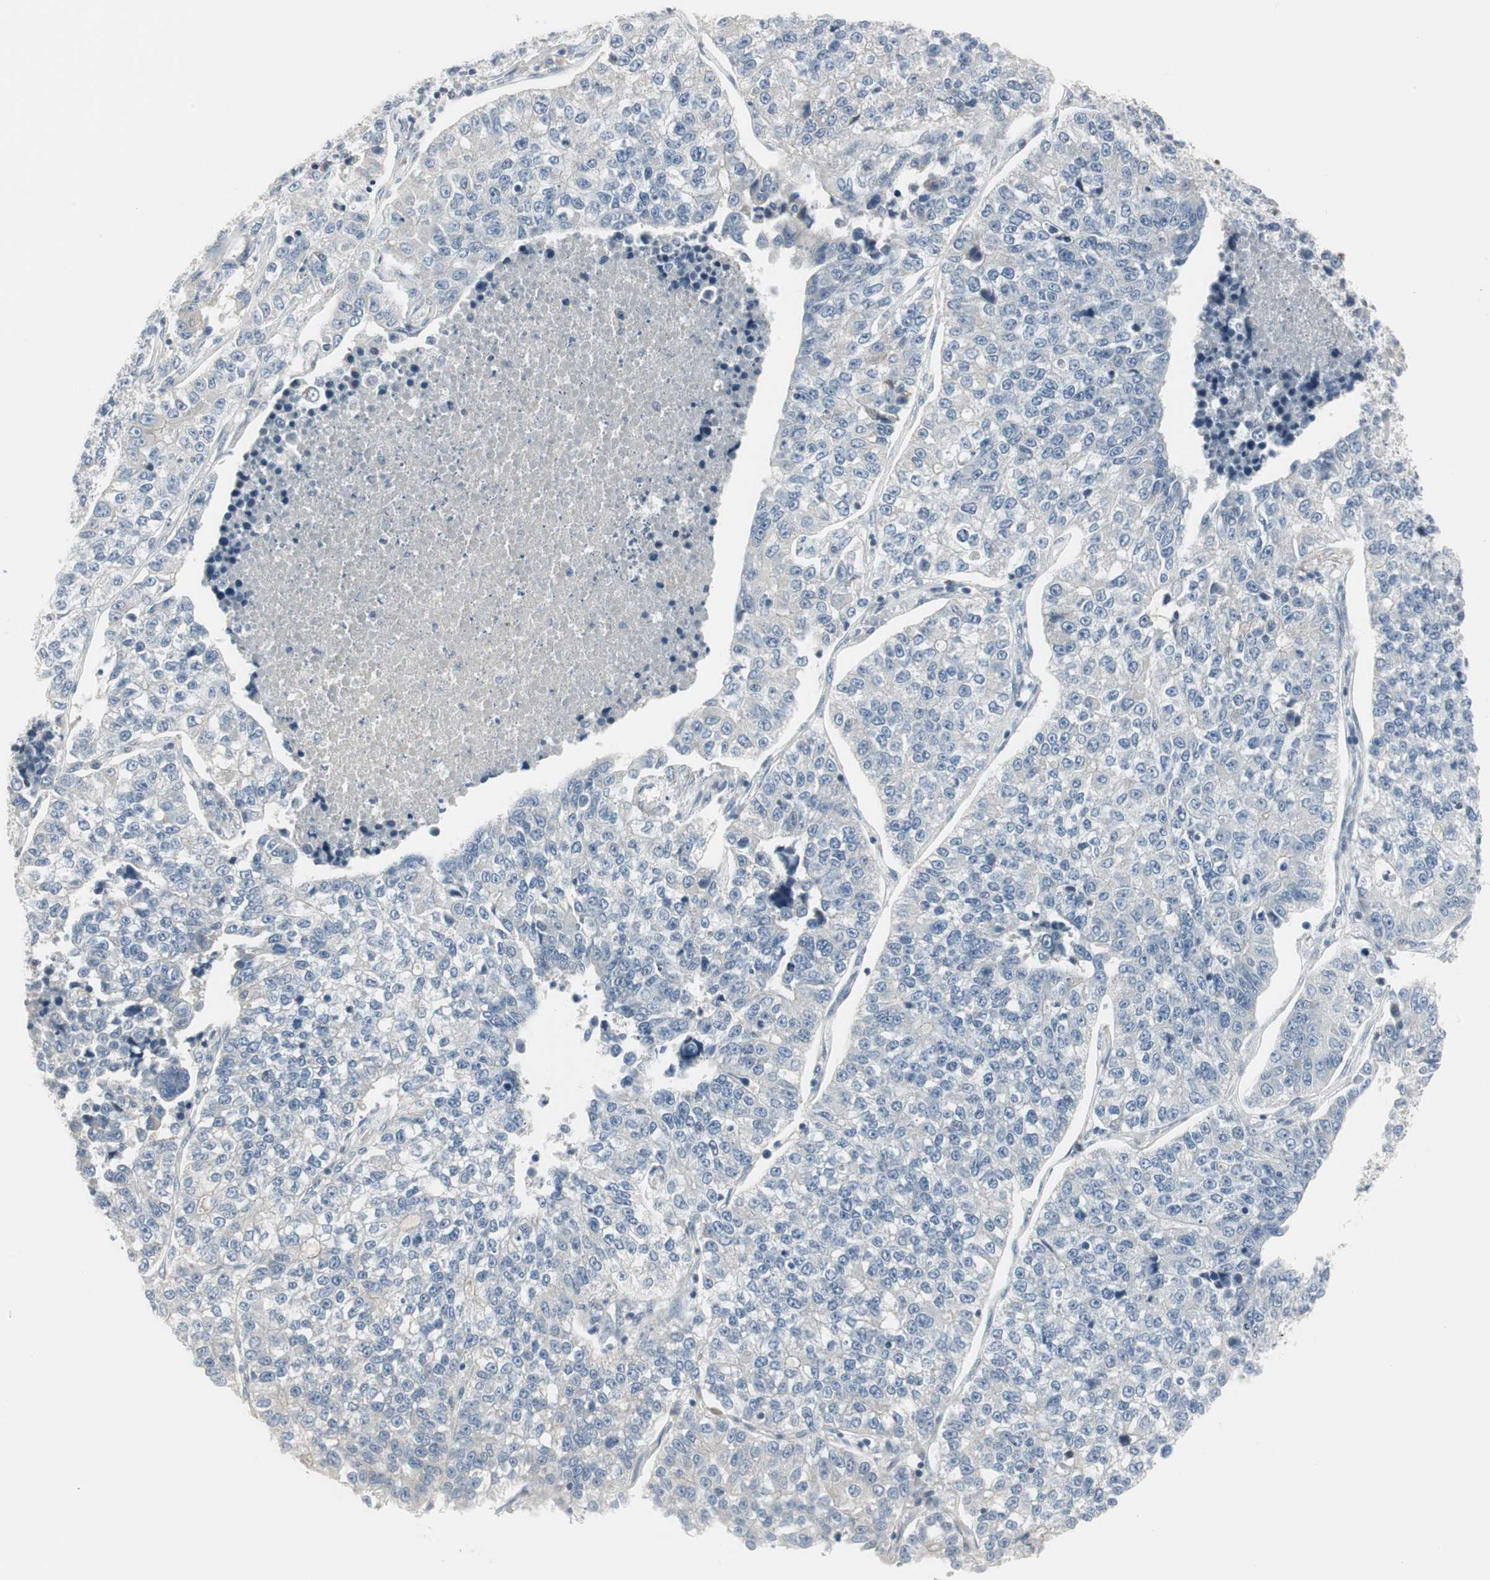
{"staining": {"intensity": "negative", "quantity": "none", "location": "none"}, "tissue": "lung cancer", "cell_type": "Tumor cells", "image_type": "cancer", "snomed": [{"axis": "morphology", "description": "Adenocarcinoma, NOS"}, {"axis": "topography", "description": "Lung"}], "caption": "A histopathology image of human lung adenocarcinoma is negative for staining in tumor cells.", "gene": "DMPK", "patient": {"sex": "male", "age": 49}}